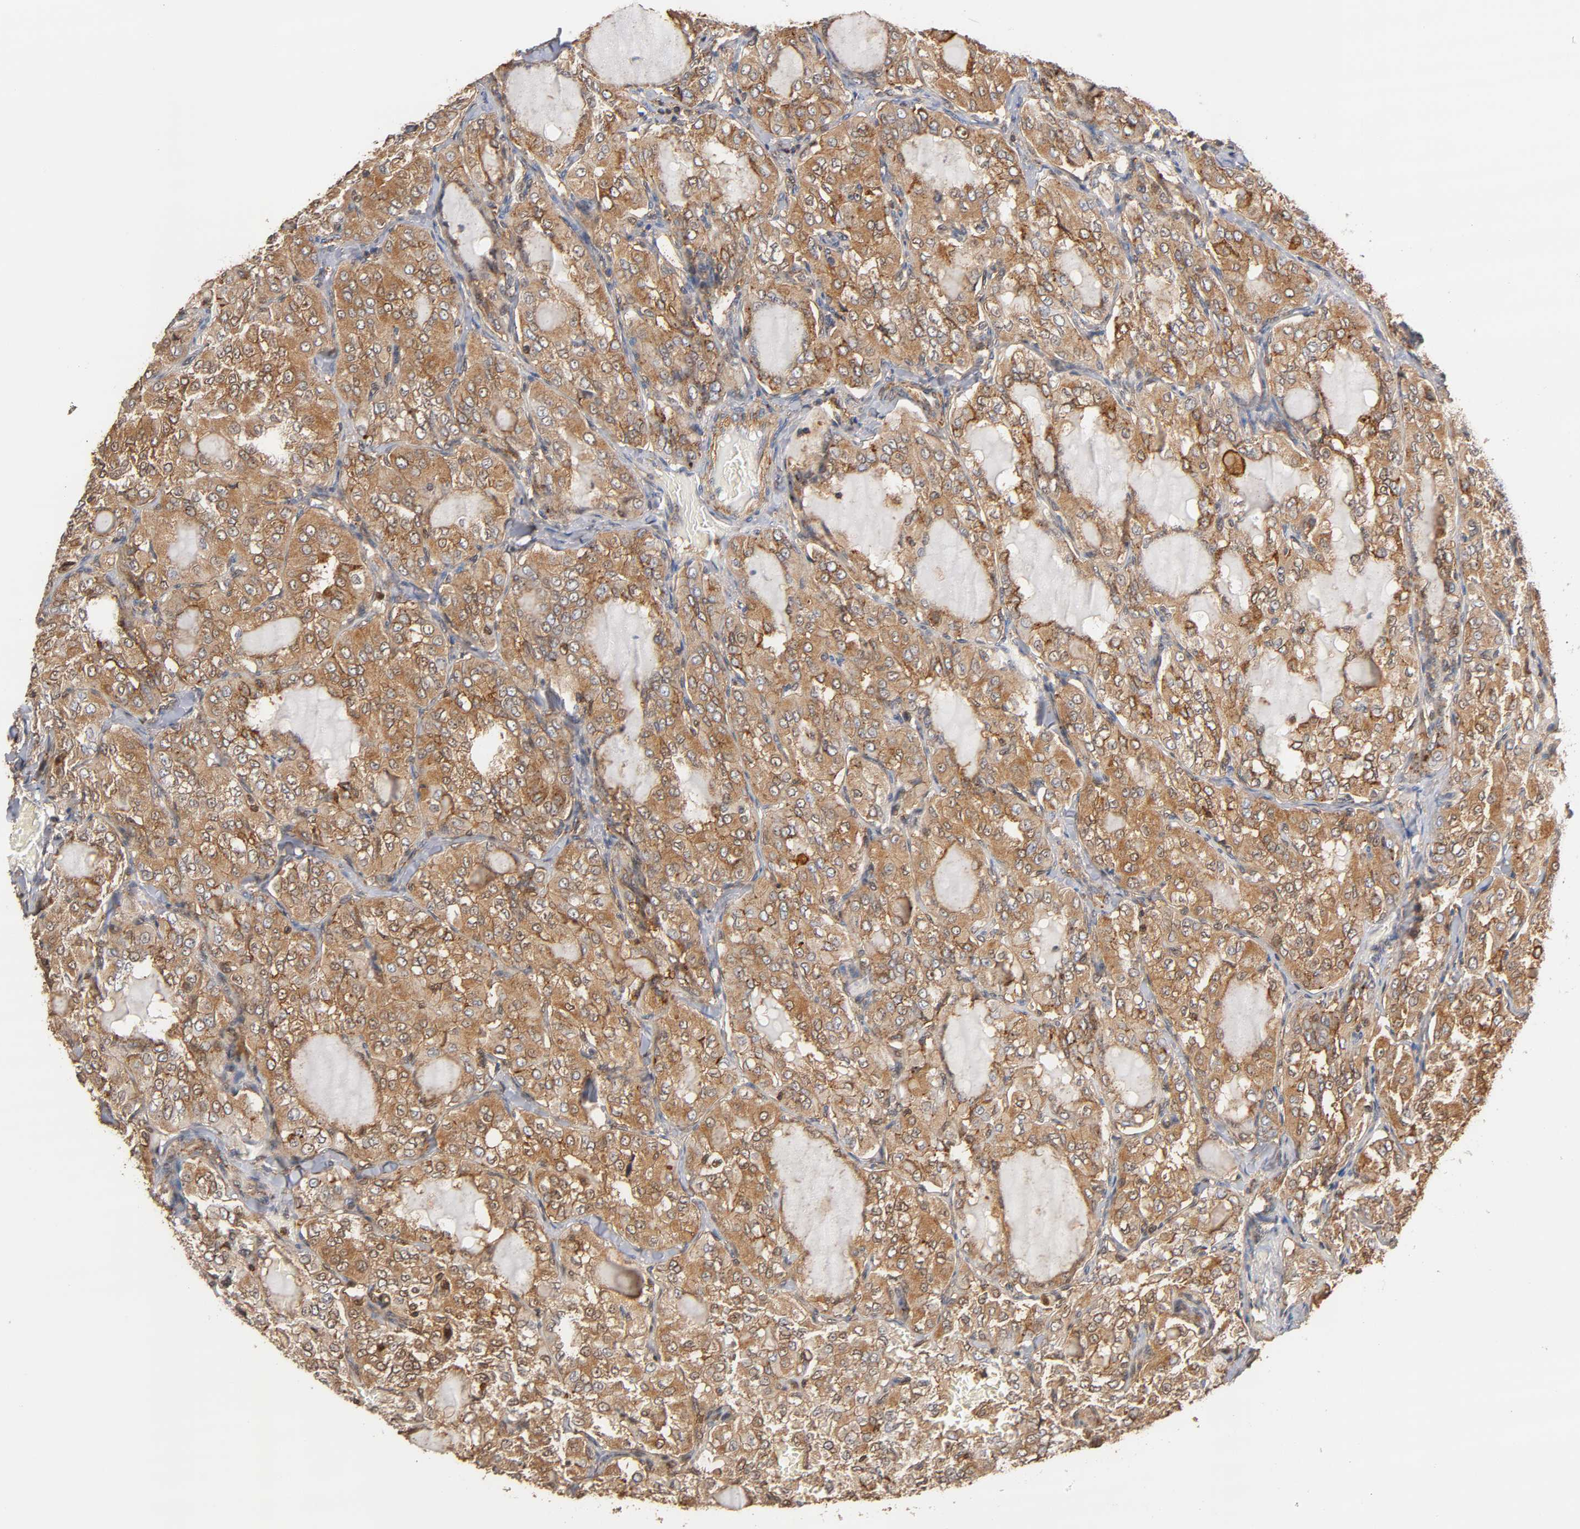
{"staining": {"intensity": "moderate", "quantity": ">75%", "location": "cytoplasmic/membranous"}, "tissue": "thyroid cancer", "cell_type": "Tumor cells", "image_type": "cancer", "snomed": [{"axis": "morphology", "description": "Papillary adenocarcinoma, NOS"}, {"axis": "topography", "description": "Thyroid gland"}], "caption": "The immunohistochemical stain shows moderate cytoplasmic/membranous expression in tumor cells of thyroid cancer (papillary adenocarcinoma) tissue.", "gene": "ANXA11", "patient": {"sex": "male", "age": 20}}